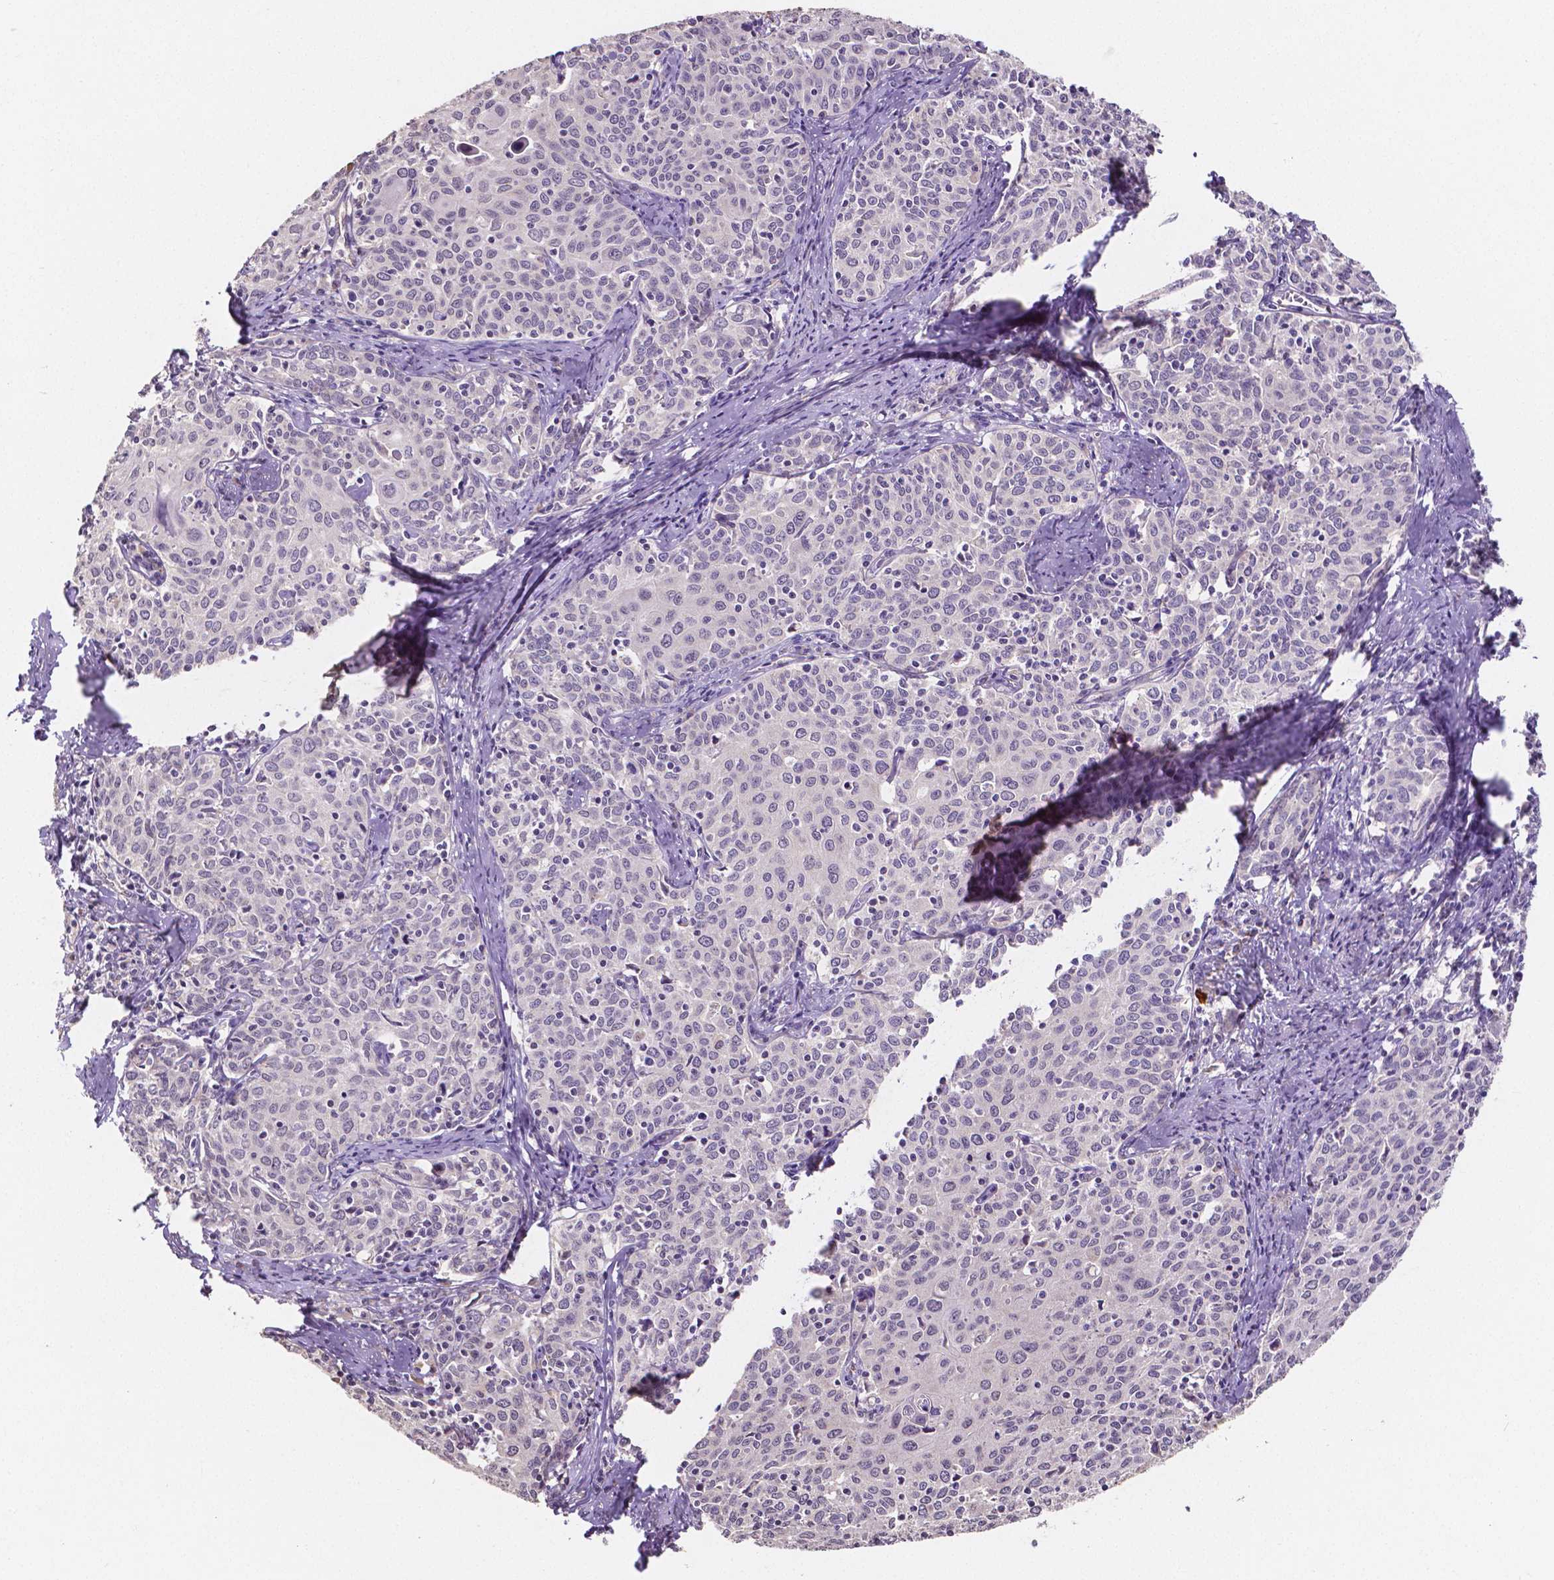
{"staining": {"intensity": "negative", "quantity": "none", "location": "none"}, "tissue": "cervical cancer", "cell_type": "Tumor cells", "image_type": "cancer", "snomed": [{"axis": "morphology", "description": "Squamous cell carcinoma, NOS"}, {"axis": "topography", "description": "Cervix"}], "caption": "Immunohistochemical staining of human cervical squamous cell carcinoma shows no significant expression in tumor cells.", "gene": "ELAVL2", "patient": {"sex": "female", "age": 62}}